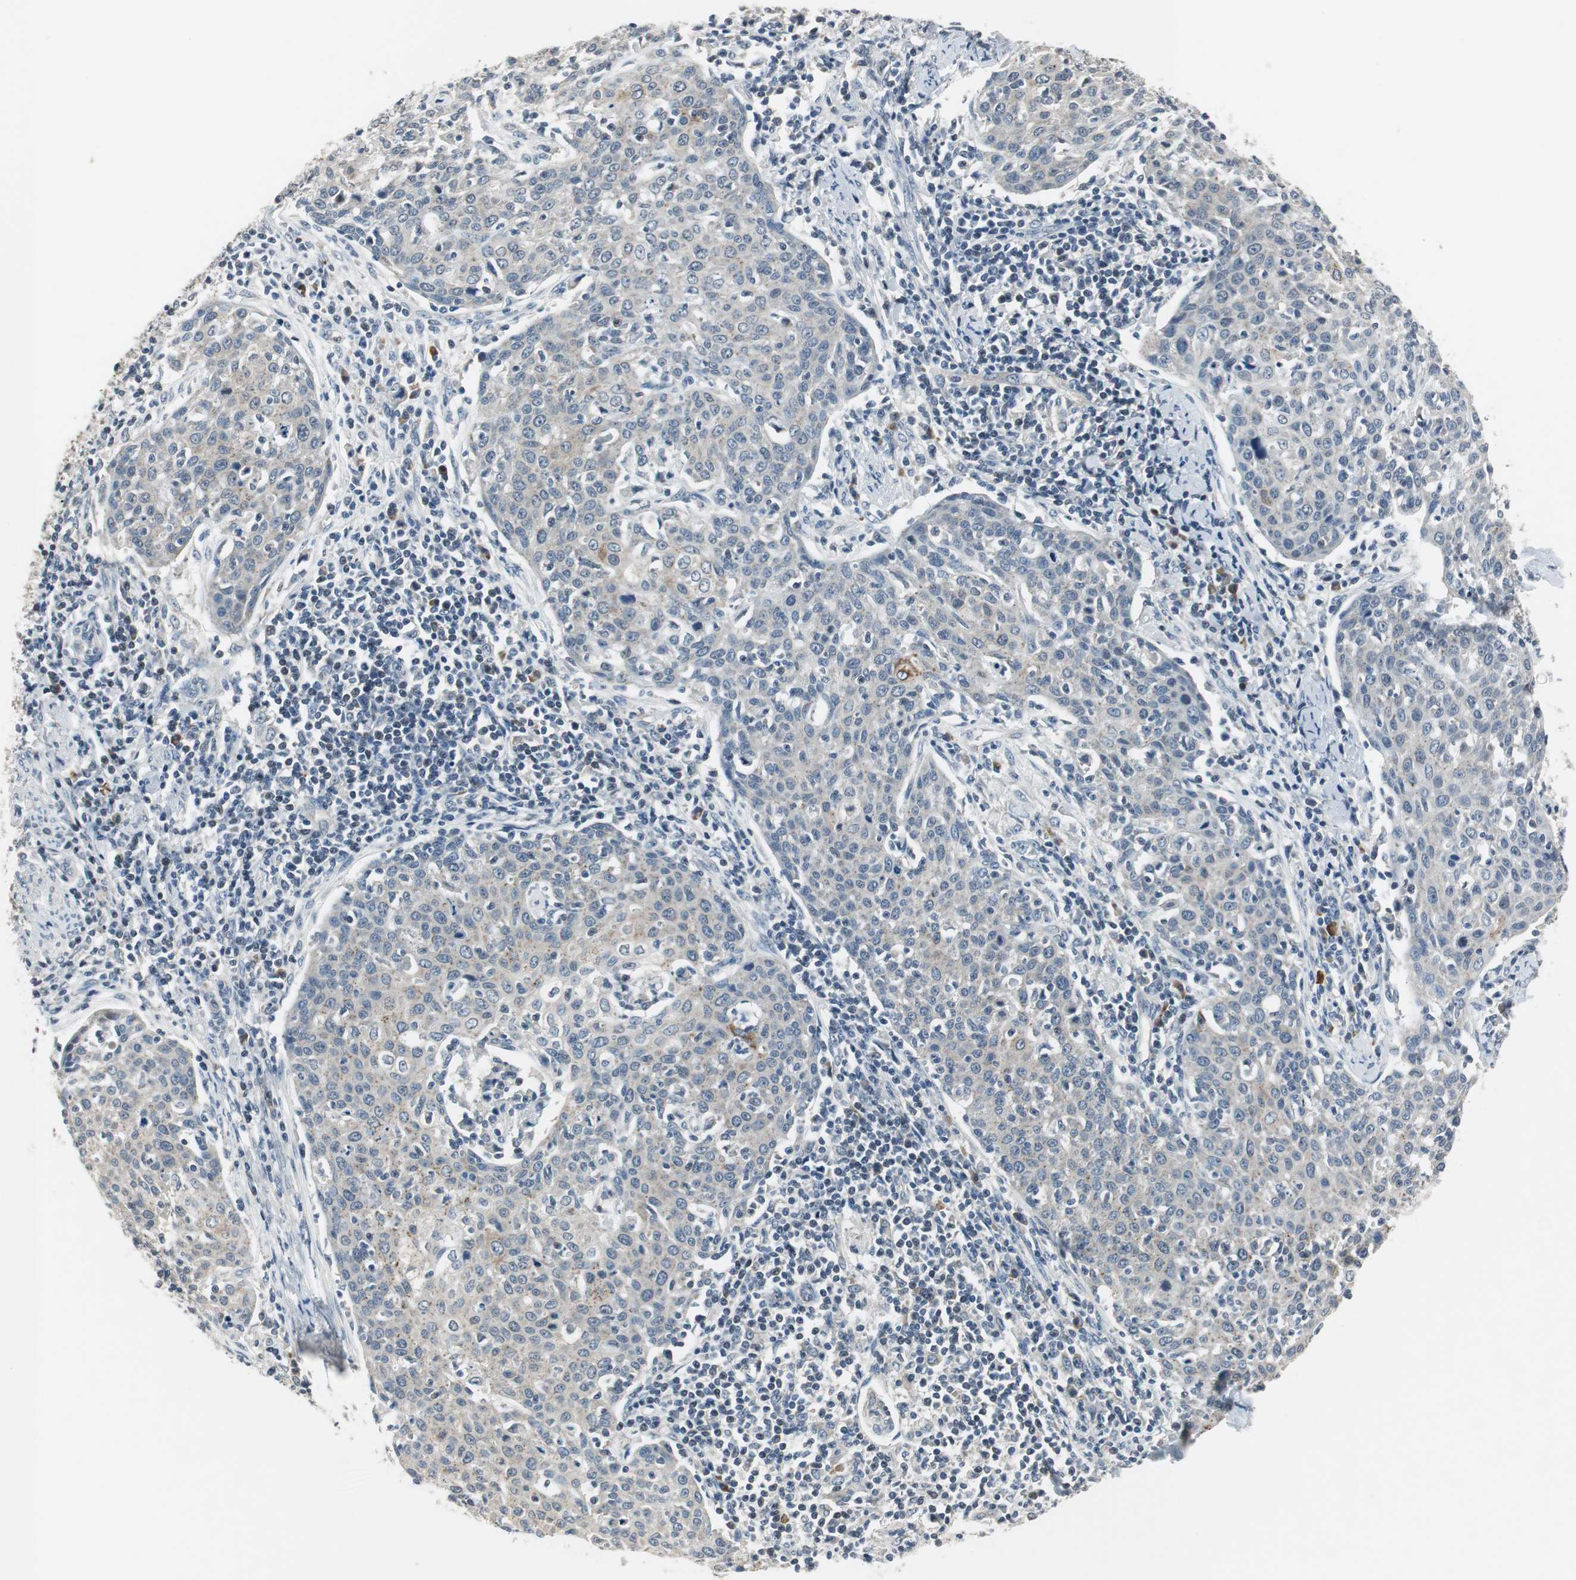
{"staining": {"intensity": "weak", "quantity": "<25%", "location": "cytoplasmic/membranous"}, "tissue": "cervical cancer", "cell_type": "Tumor cells", "image_type": "cancer", "snomed": [{"axis": "morphology", "description": "Squamous cell carcinoma, NOS"}, {"axis": "topography", "description": "Cervix"}], "caption": "DAB (3,3'-diaminobenzidine) immunohistochemical staining of human cervical cancer reveals no significant expression in tumor cells.", "gene": "CCT5", "patient": {"sex": "female", "age": 38}}